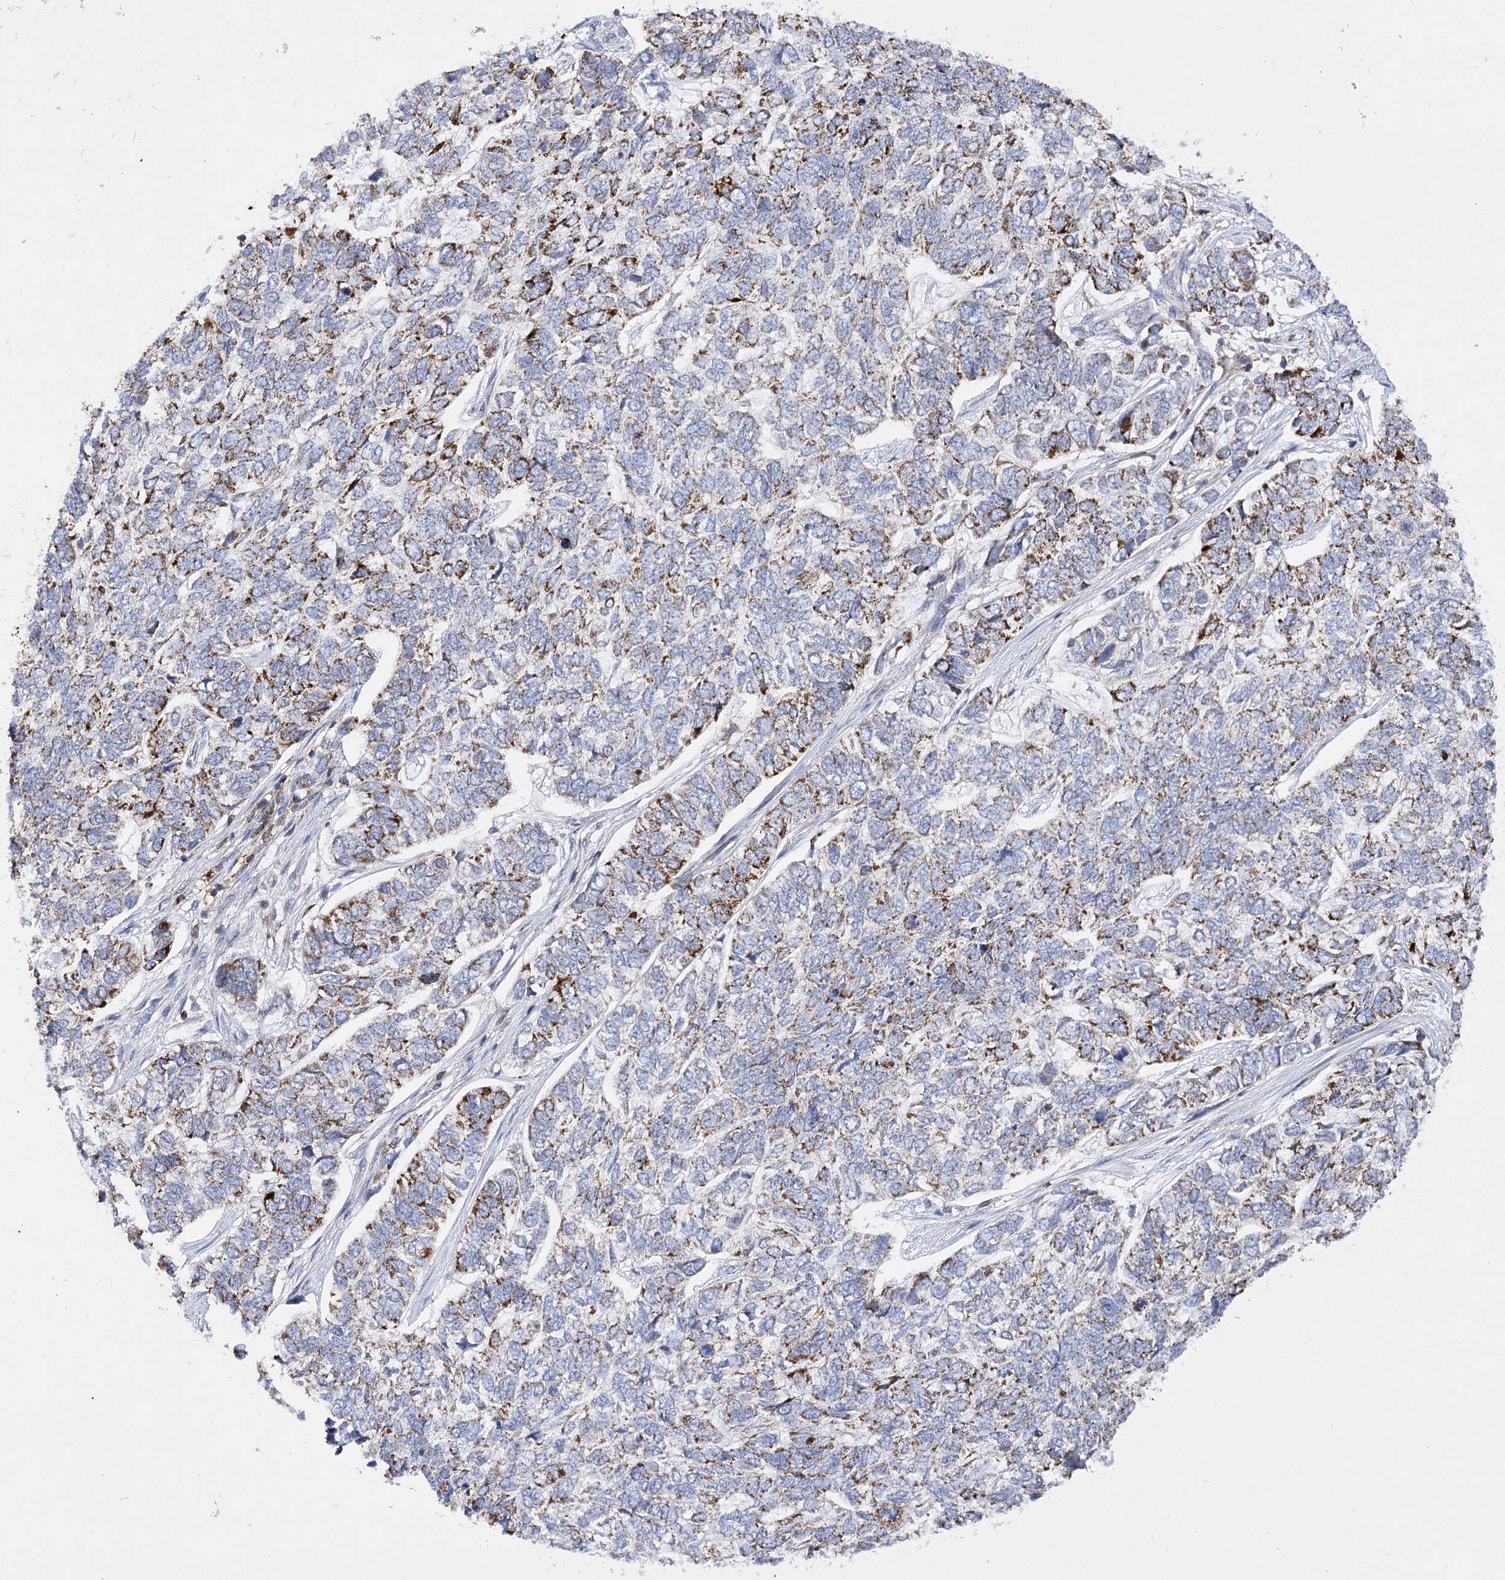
{"staining": {"intensity": "moderate", "quantity": ">75%", "location": "cytoplasmic/membranous"}, "tissue": "skin cancer", "cell_type": "Tumor cells", "image_type": "cancer", "snomed": [{"axis": "morphology", "description": "Basal cell carcinoma"}, {"axis": "topography", "description": "Skin"}], "caption": "Immunohistochemistry image of skin cancer (basal cell carcinoma) stained for a protein (brown), which shows medium levels of moderate cytoplasmic/membranous staining in approximately >75% of tumor cells.", "gene": "COX15", "patient": {"sex": "female", "age": 65}}